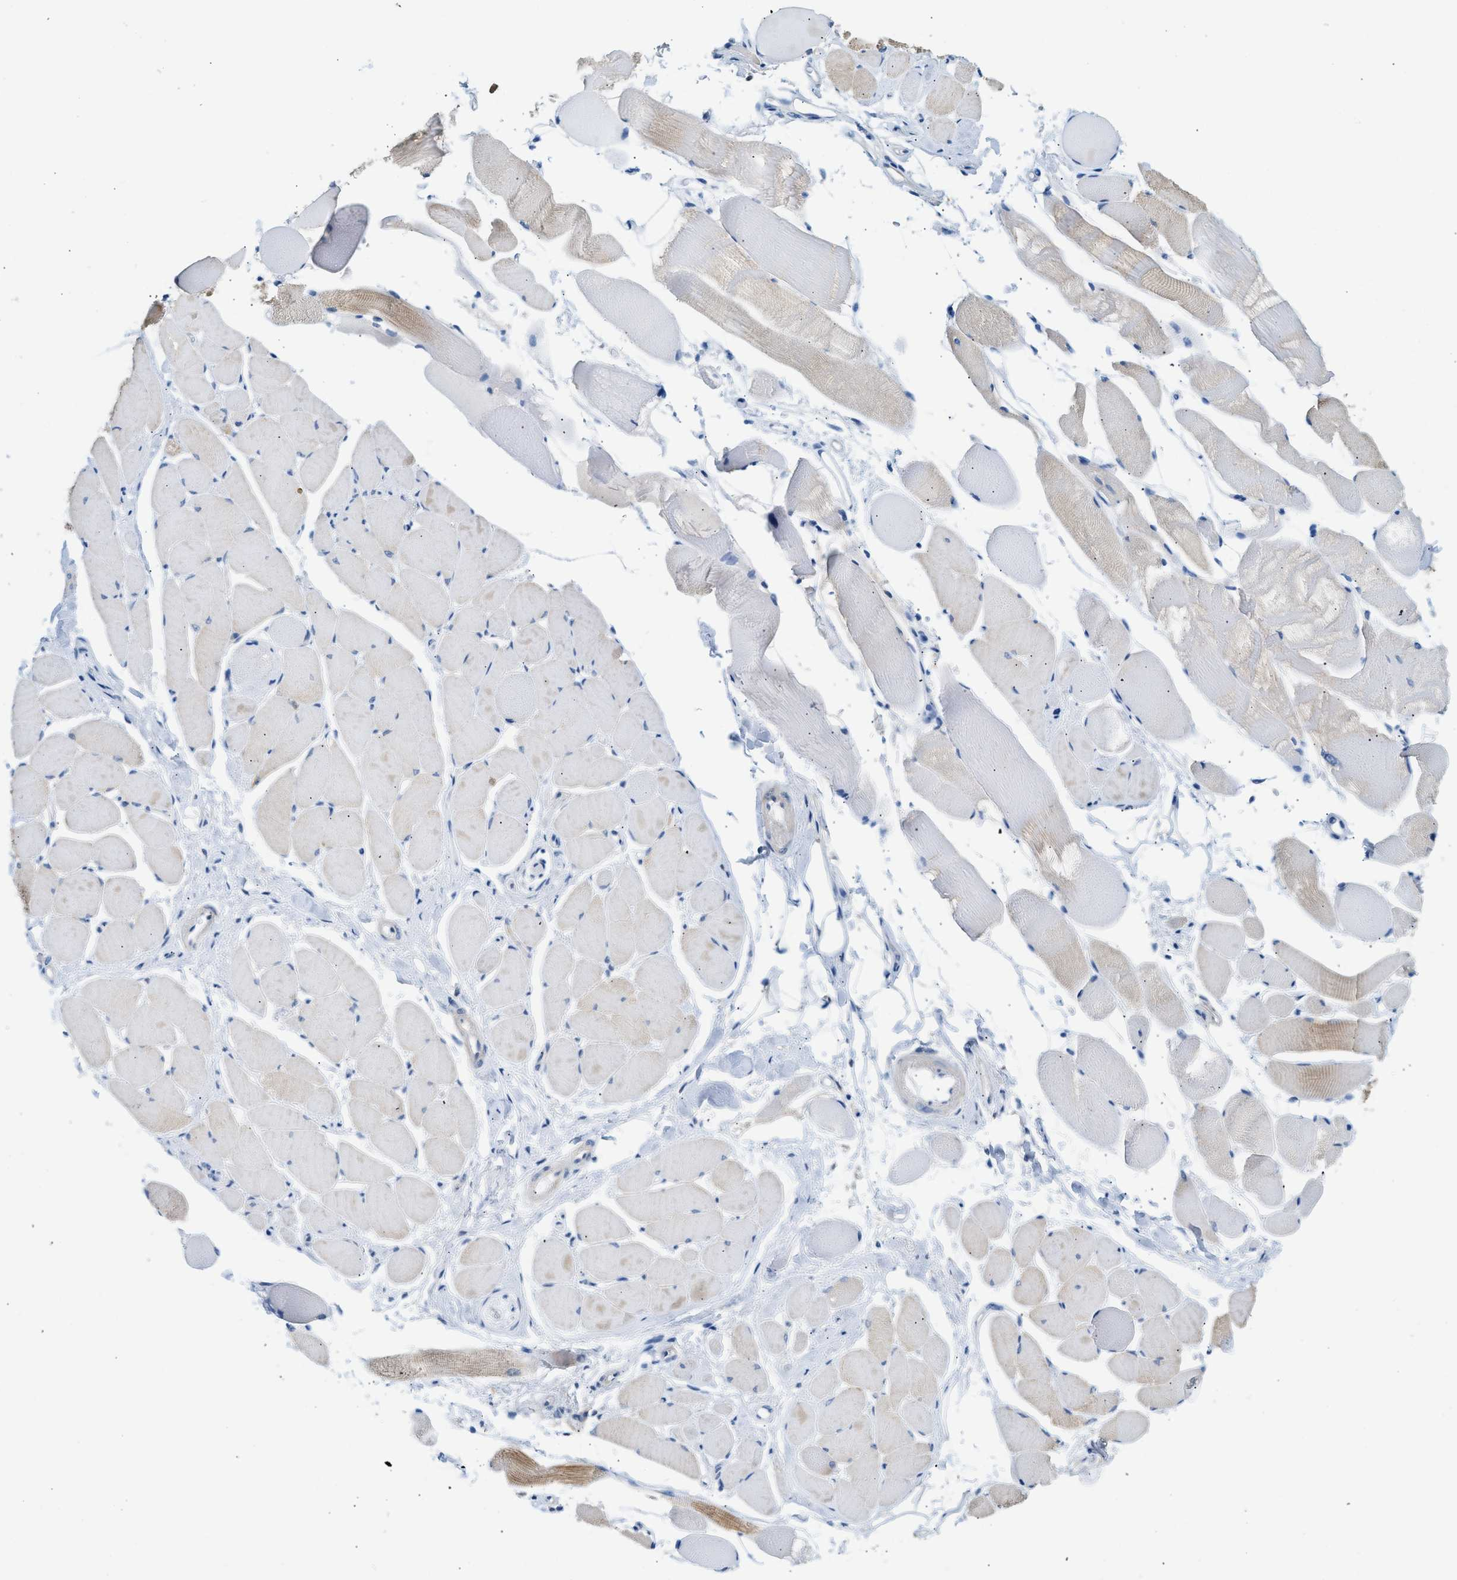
{"staining": {"intensity": "weak", "quantity": "<25%", "location": "cytoplasmic/membranous"}, "tissue": "skeletal muscle", "cell_type": "Myocytes", "image_type": "normal", "snomed": [{"axis": "morphology", "description": "Normal tissue, NOS"}, {"axis": "topography", "description": "Skeletal muscle"}, {"axis": "topography", "description": "Peripheral nerve tissue"}], "caption": "This is an immunohistochemistry micrograph of unremarkable skeletal muscle. There is no expression in myocytes.", "gene": "SPAM1", "patient": {"sex": "female", "age": 84}}